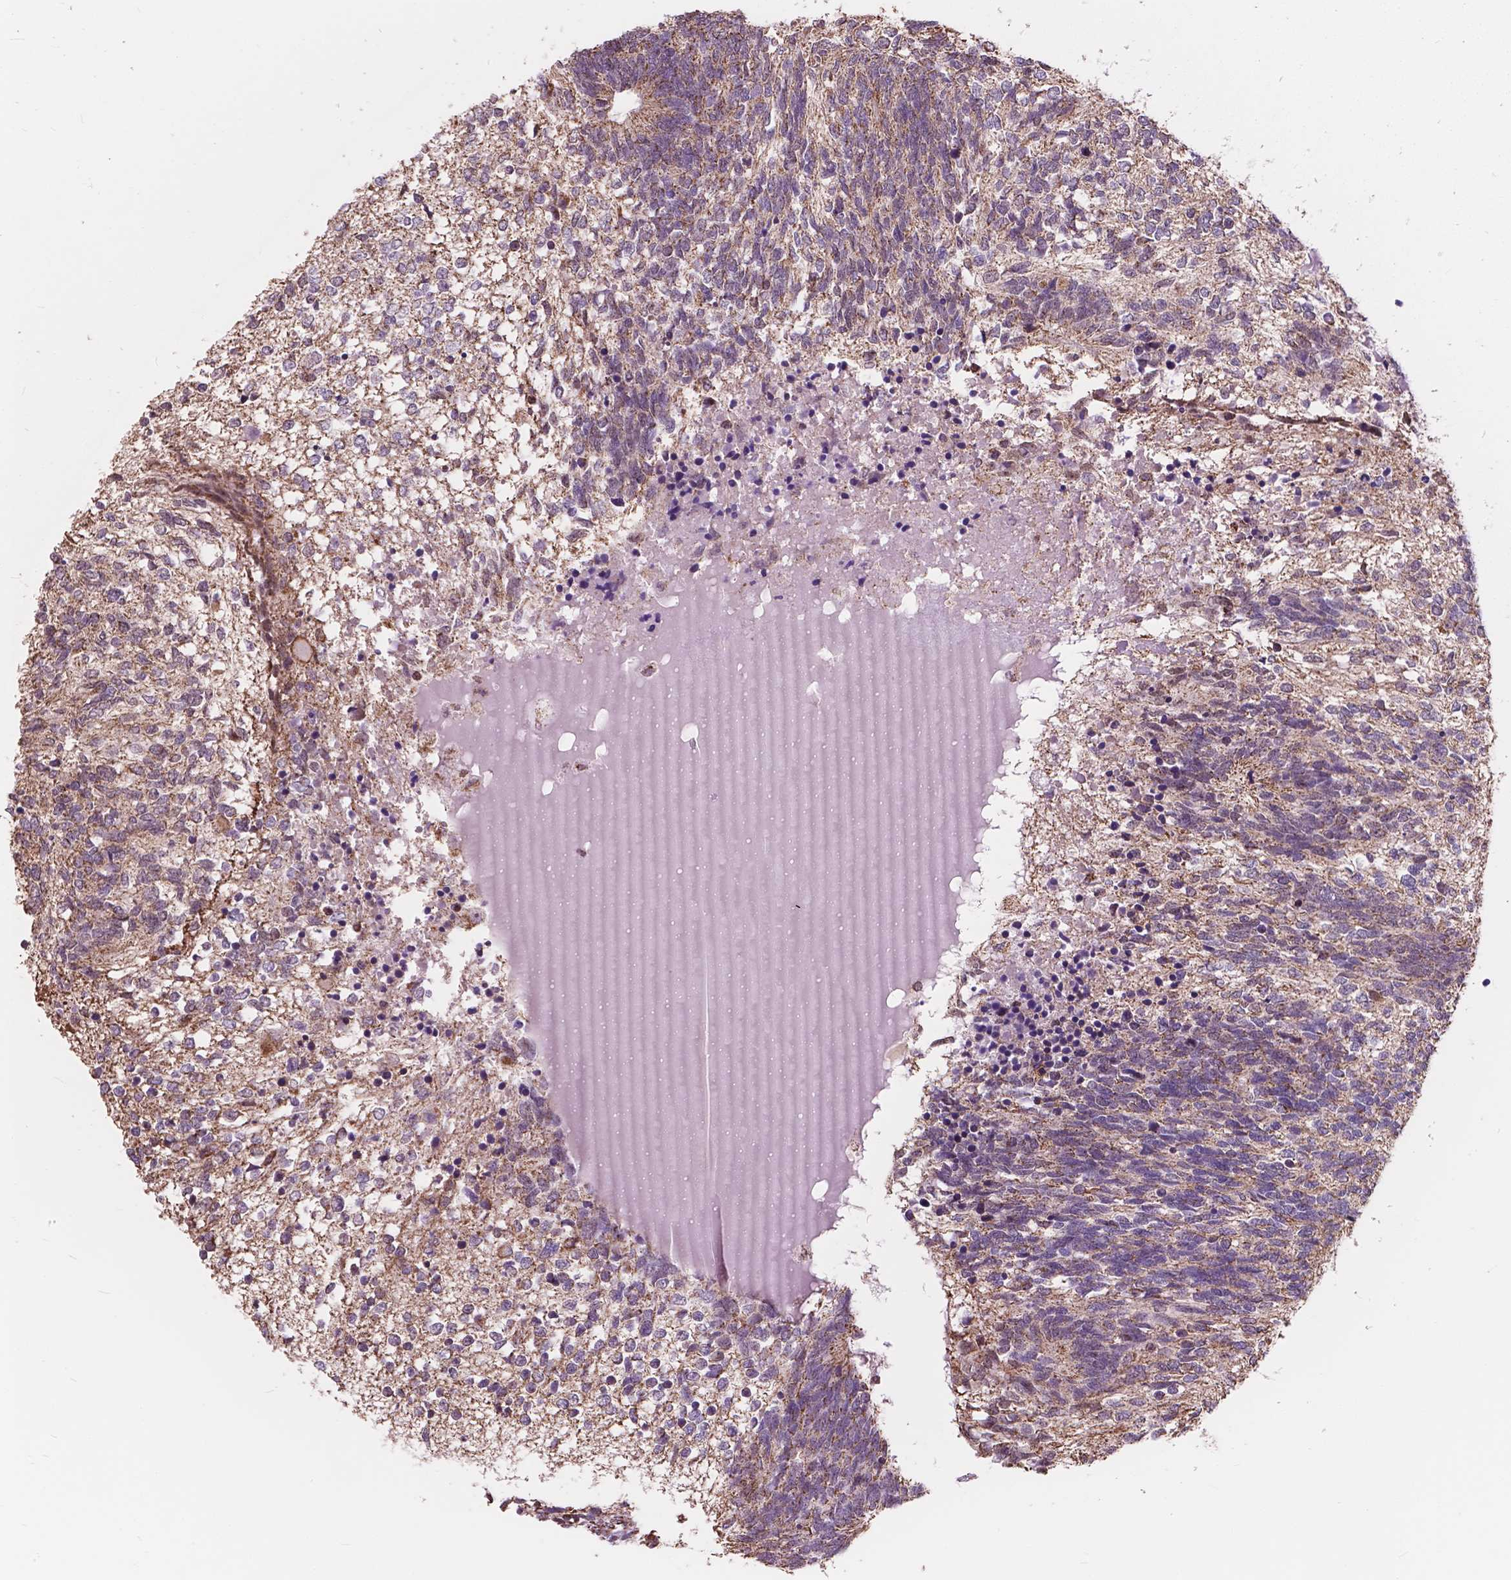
{"staining": {"intensity": "moderate", "quantity": ">75%", "location": "cytoplasmic/membranous"}, "tissue": "testis cancer", "cell_type": "Tumor cells", "image_type": "cancer", "snomed": [{"axis": "morphology", "description": "Seminoma, NOS"}, {"axis": "morphology", "description": "Carcinoma, Embryonal, NOS"}, {"axis": "topography", "description": "Testis"}], "caption": "Tumor cells exhibit medium levels of moderate cytoplasmic/membranous positivity in about >75% of cells in testis cancer. The protein is shown in brown color, while the nuclei are stained blue.", "gene": "SCOC", "patient": {"sex": "male", "age": 41}}